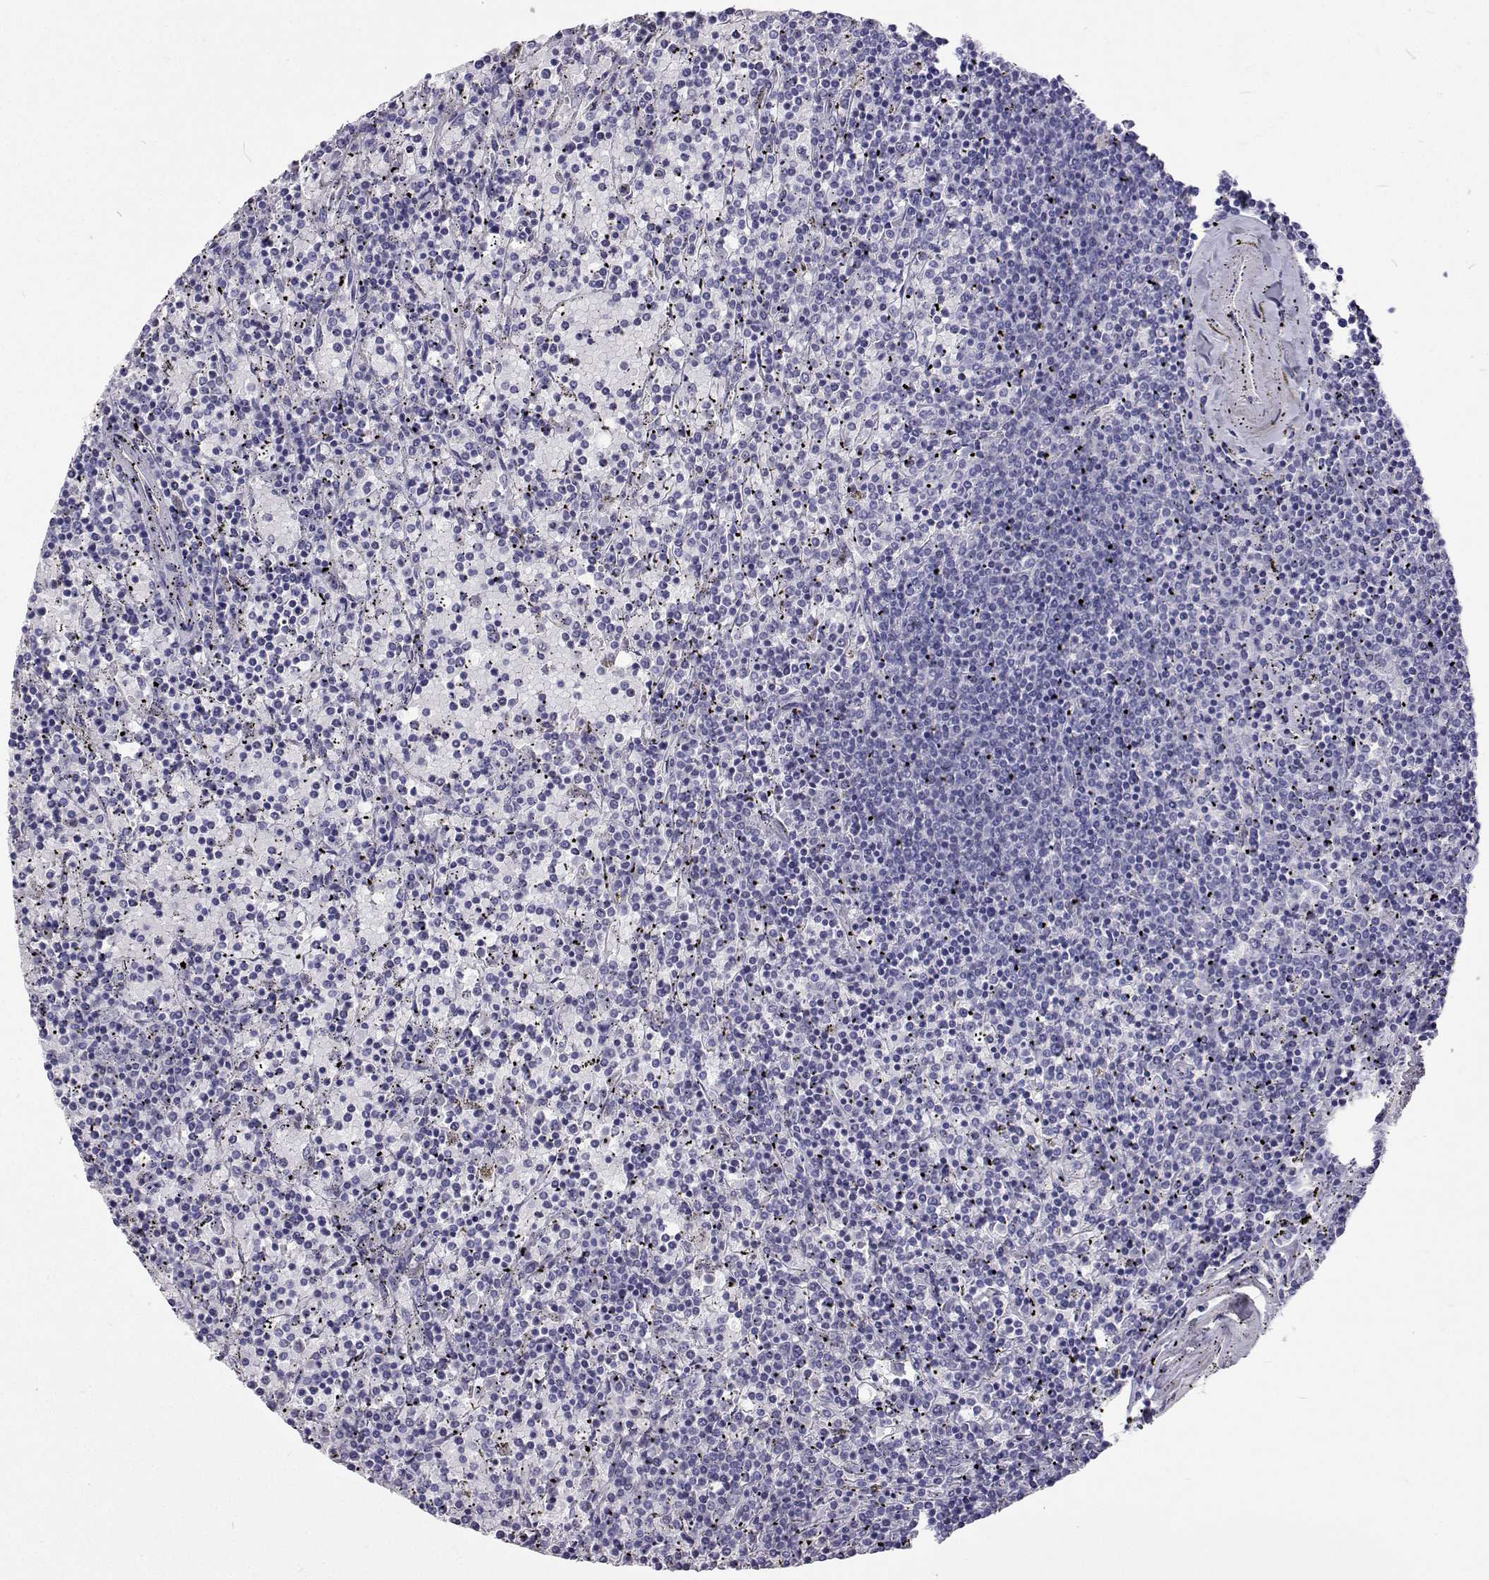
{"staining": {"intensity": "negative", "quantity": "none", "location": "none"}, "tissue": "lymphoma", "cell_type": "Tumor cells", "image_type": "cancer", "snomed": [{"axis": "morphology", "description": "Malignant lymphoma, non-Hodgkin's type, Low grade"}, {"axis": "topography", "description": "Spleen"}], "caption": "Tumor cells show no significant expression in low-grade malignant lymphoma, non-Hodgkin's type. (Brightfield microscopy of DAB immunohistochemistry at high magnification).", "gene": "CFAP44", "patient": {"sex": "female", "age": 77}}